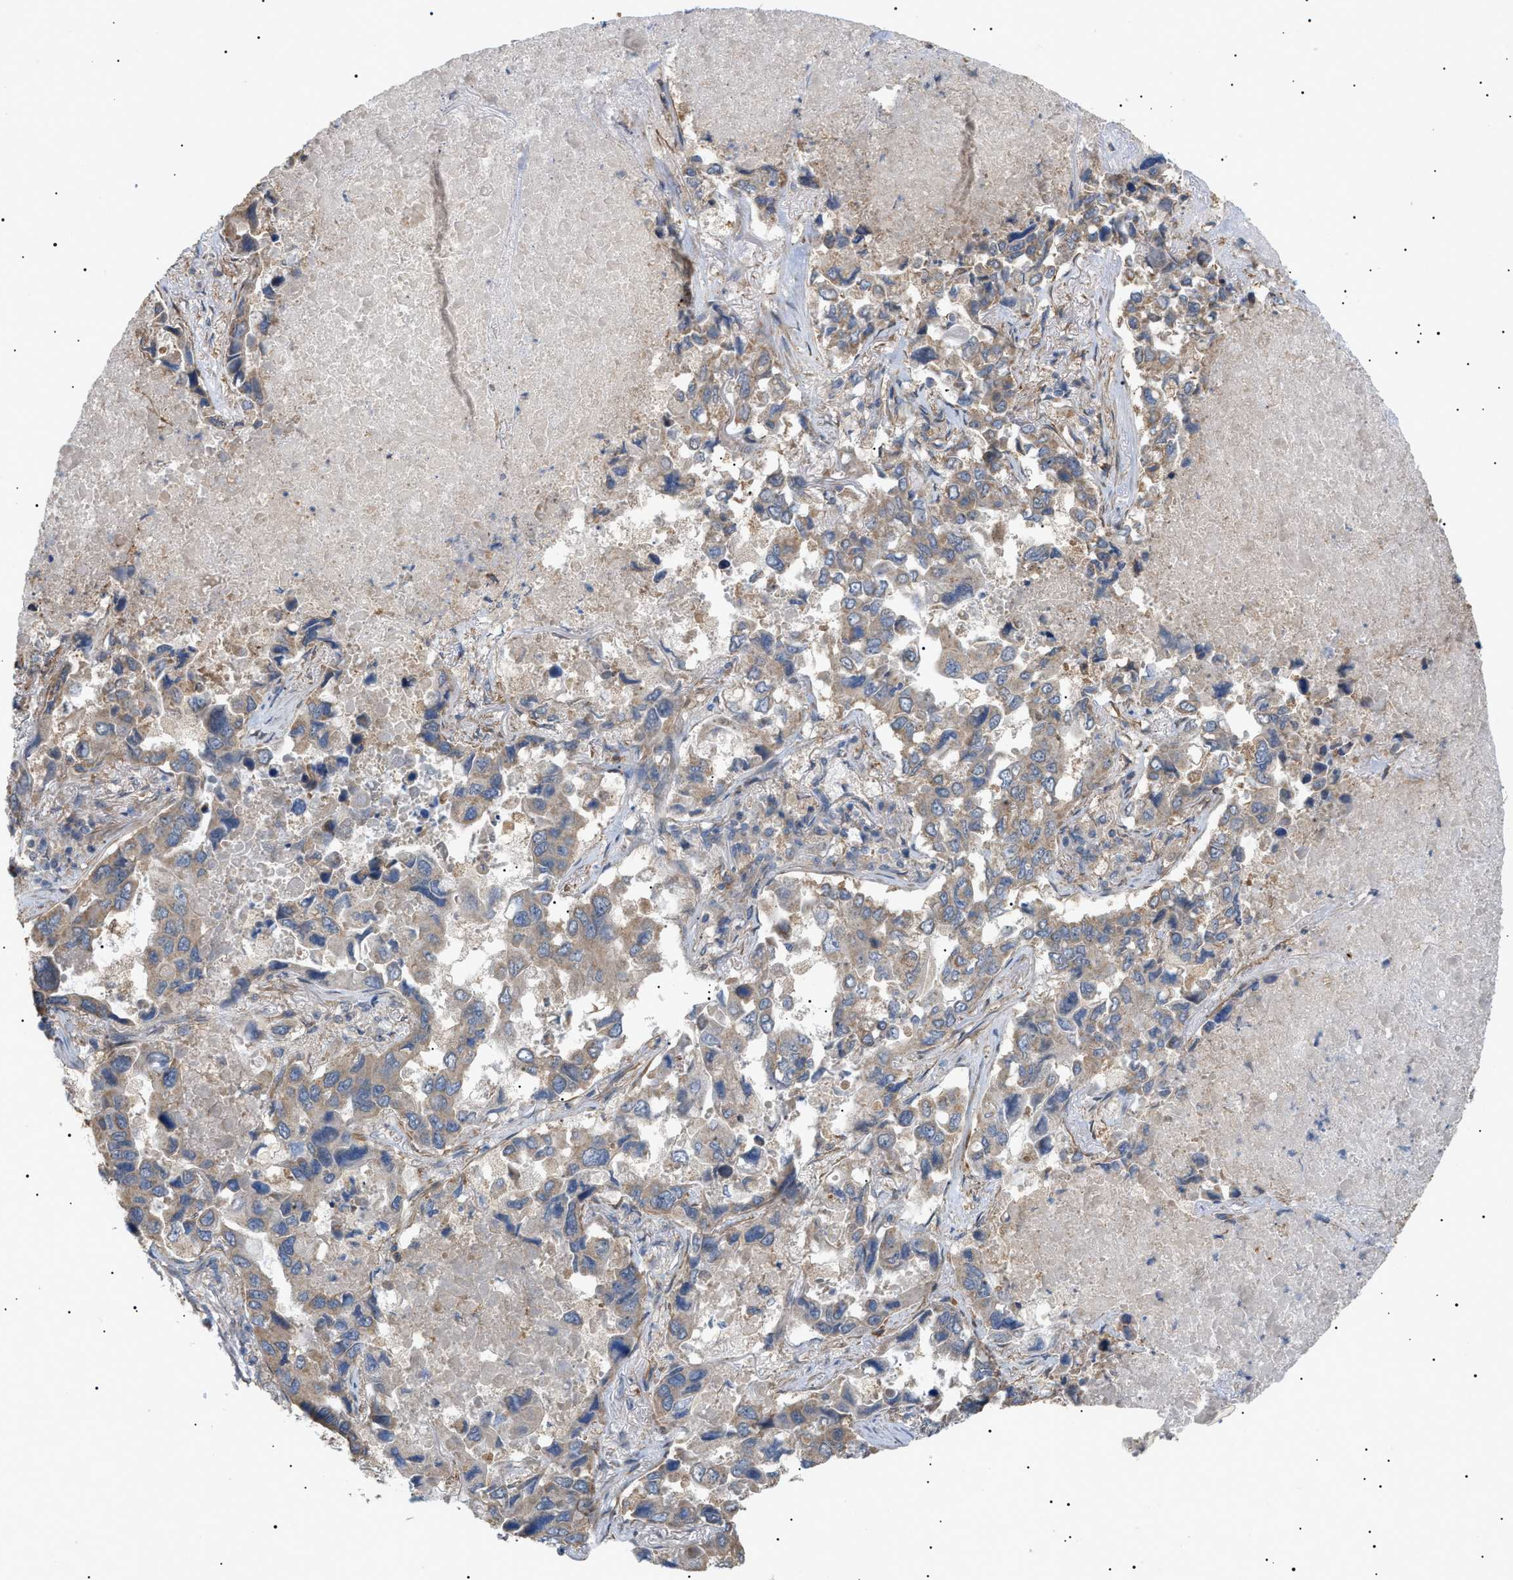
{"staining": {"intensity": "weak", "quantity": ">75%", "location": "cytoplasmic/membranous"}, "tissue": "lung cancer", "cell_type": "Tumor cells", "image_type": "cancer", "snomed": [{"axis": "morphology", "description": "Adenocarcinoma, NOS"}, {"axis": "topography", "description": "Lung"}], "caption": "Protein staining of lung cancer tissue shows weak cytoplasmic/membranous positivity in approximately >75% of tumor cells.", "gene": "IRS2", "patient": {"sex": "male", "age": 64}}